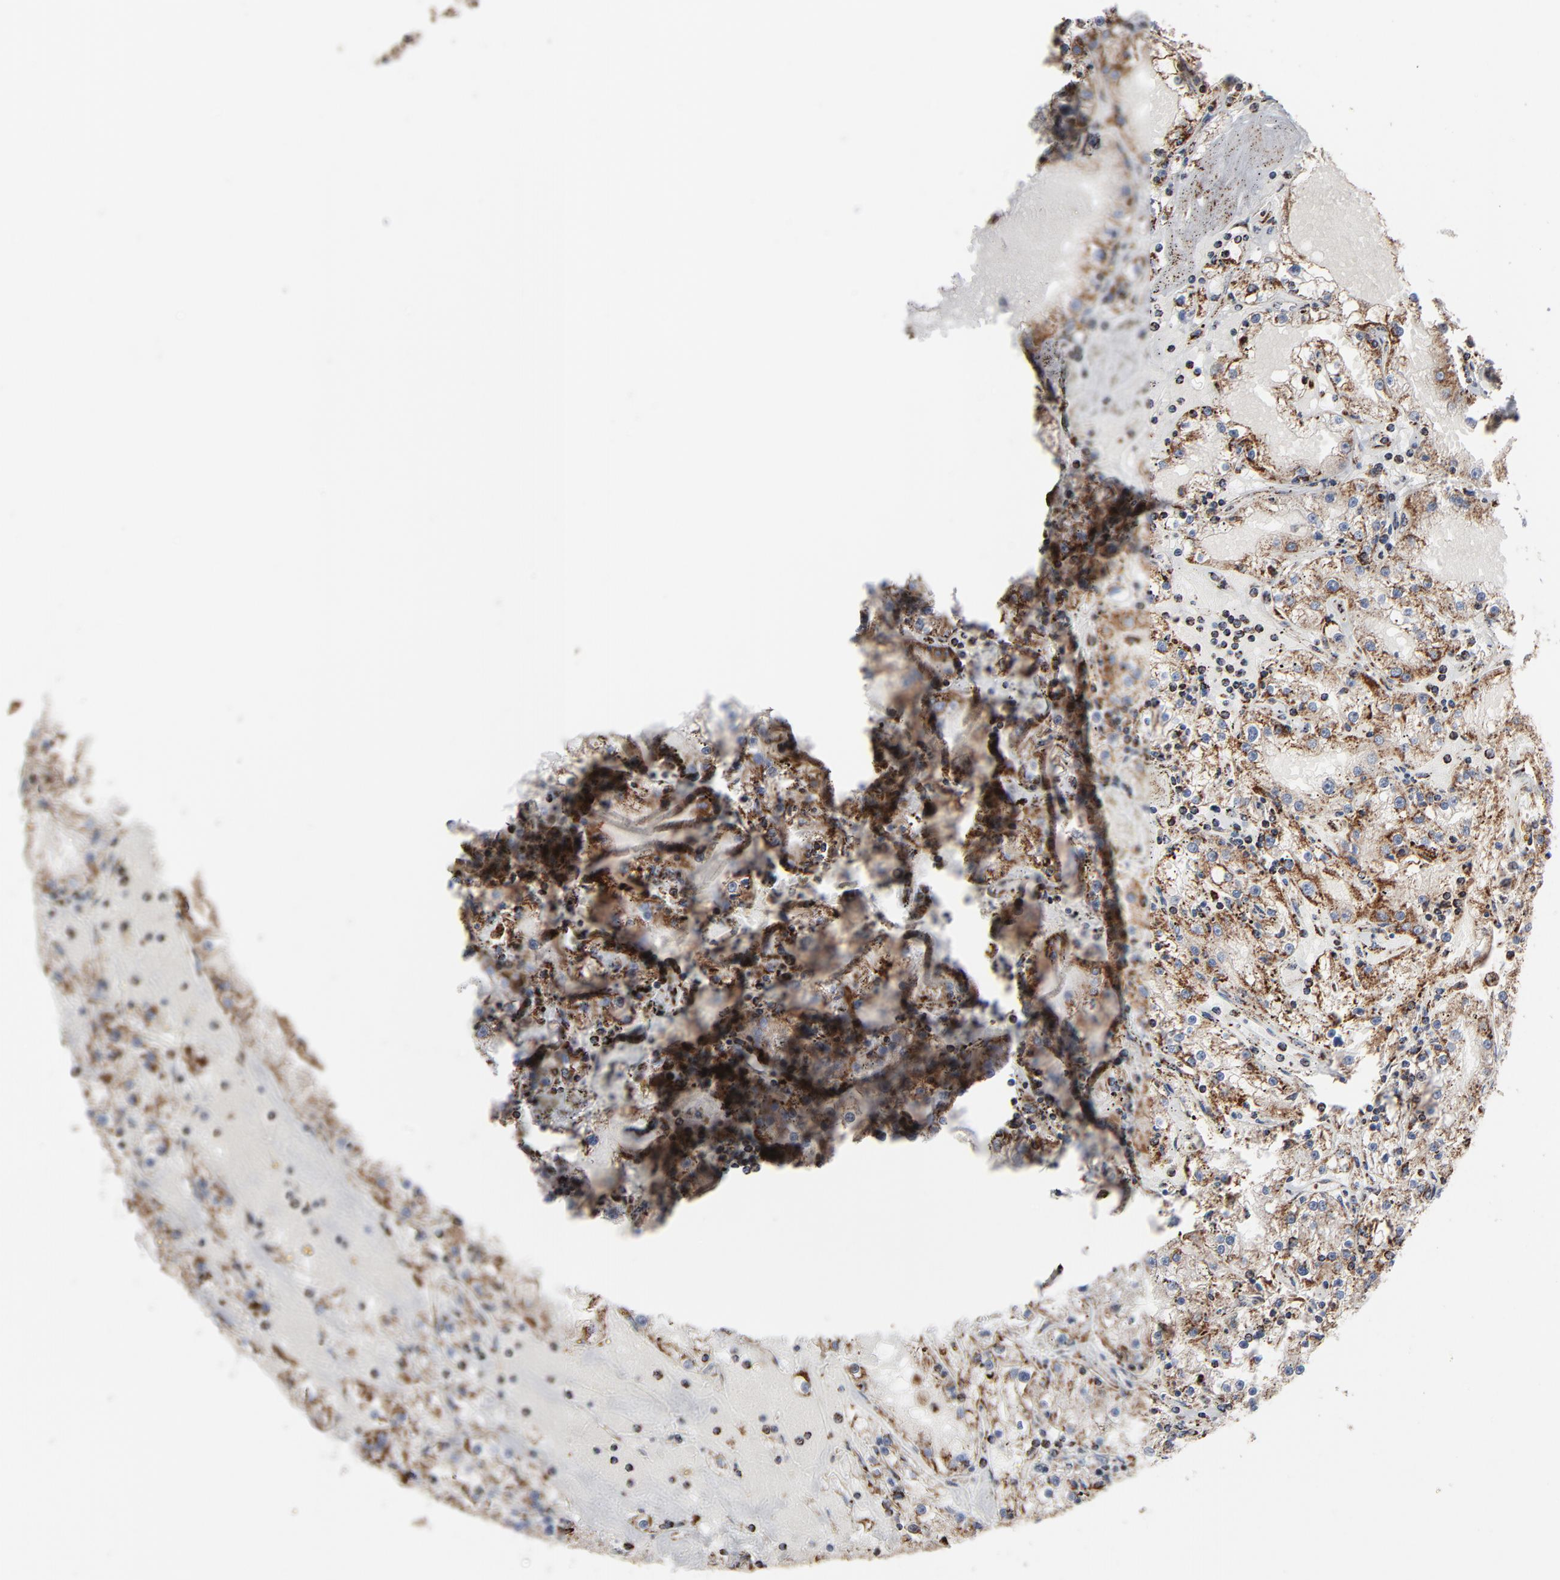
{"staining": {"intensity": "strong", "quantity": ">75%", "location": "cytoplasmic/membranous"}, "tissue": "renal cancer", "cell_type": "Tumor cells", "image_type": "cancer", "snomed": [{"axis": "morphology", "description": "Adenocarcinoma, NOS"}, {"axis": "topography", "description": "Kidney"}], "caption": "The image reveals immunohistochemical staining of renal cancer. There is strong cytoplasmic/membranous positivity is appreciated in about >75% of tumor cells. The staining is performed using DAB (3,3'-diaminobenzidine) brown chromogen to label protein expression. The nuclei are counter-stained blue using hematoxylin.", "gene": "UQCRC1", "patient": {"sex": "male", "age": 56}}